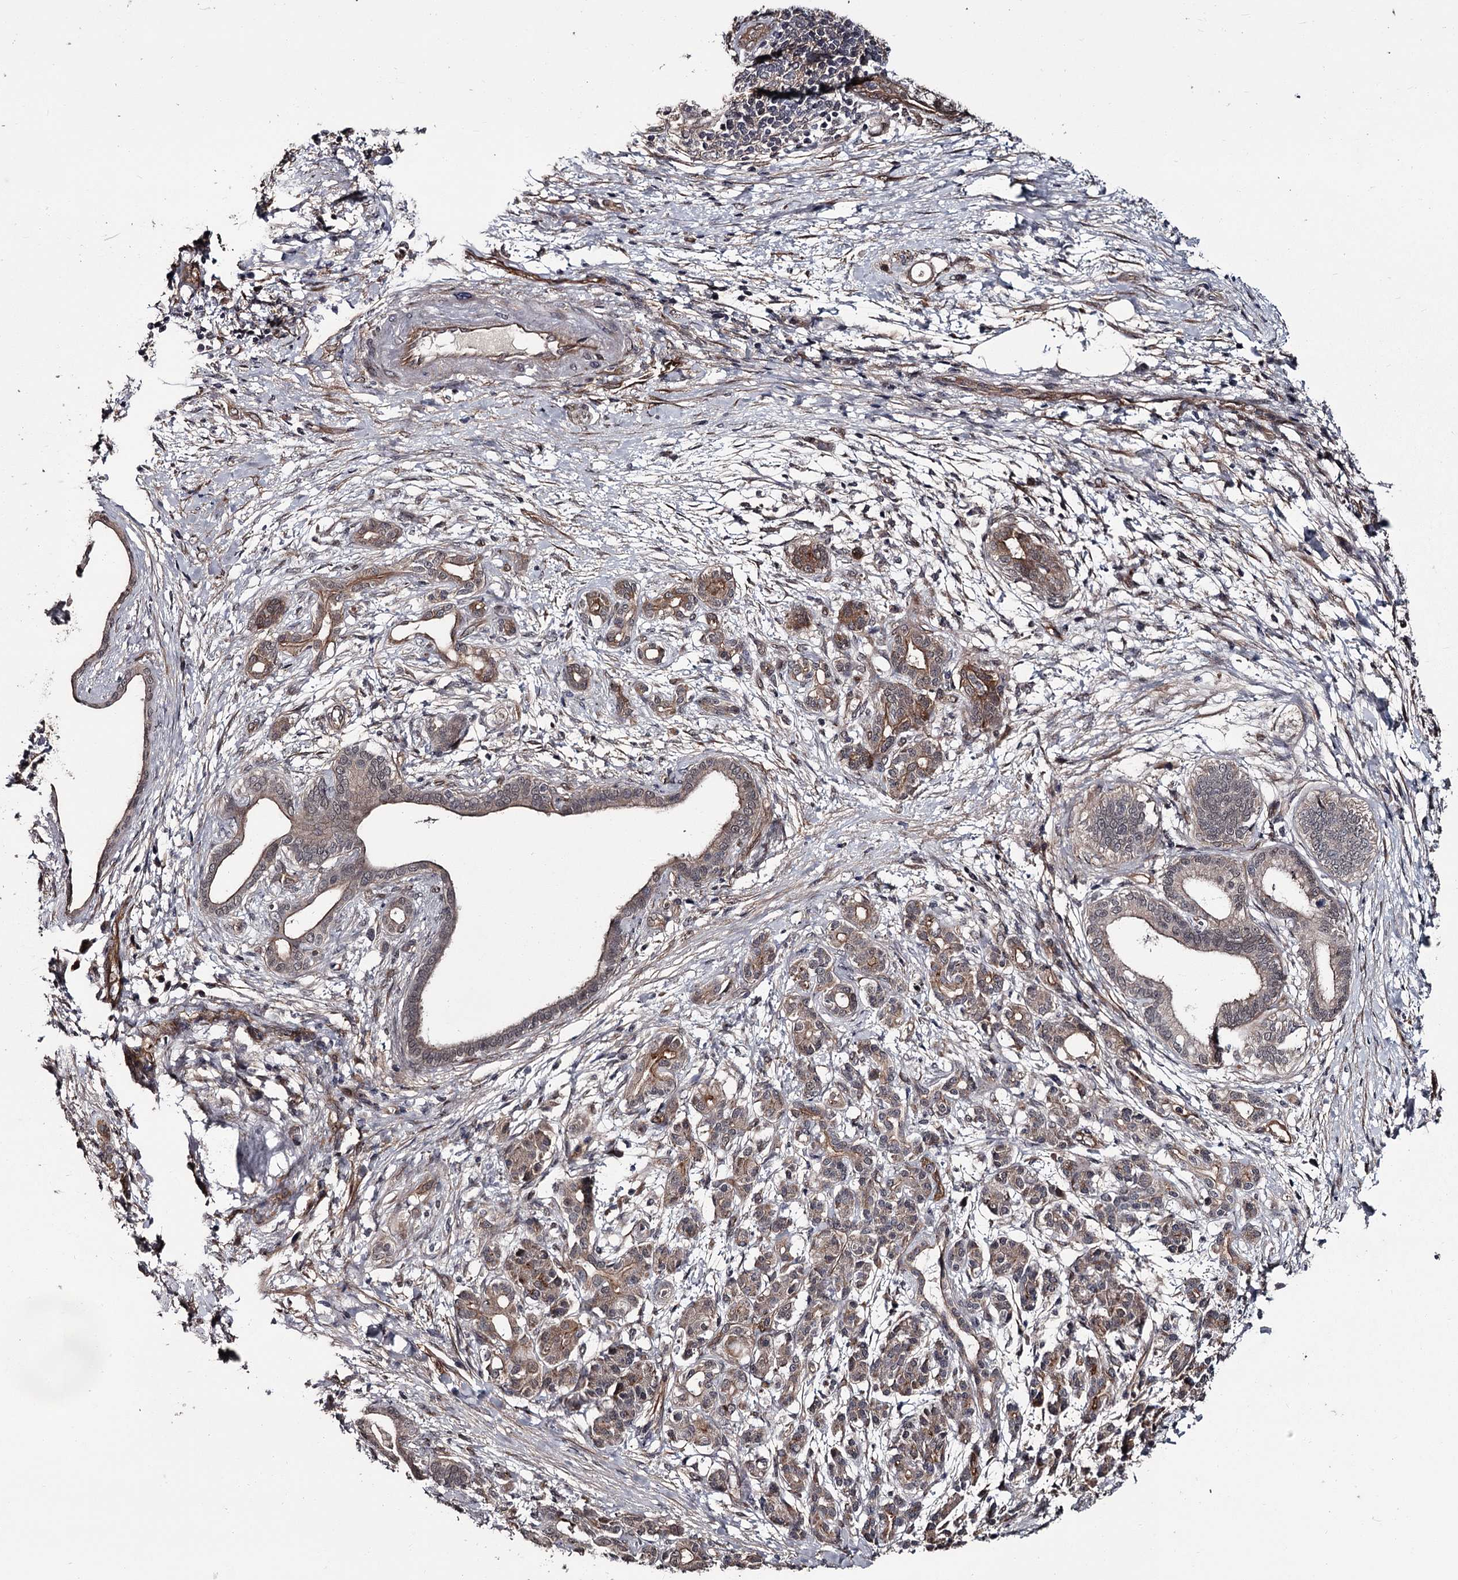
{"staining": {"intensity": "weak", "quantity": ">75%", "location": "cytoplasmic/membranous"}, "tissue": "pancreatic cancer", "cell_type": "Tumor cells", "image_type": "cancer", "snomed": [{"axis": "morphology", "description": "Adenocarcinoma, NOS"}, {"axis": "topography", "description": "Pancreas"}], "caption": "Immunohistochemistry of pancreatic cancer exhibits low levels of weak cytoplasmic/membranous expression in approximately >75% of tumor cells. (Stains: DAB in brown, nuclei in blue, Microscopy: brightfield microscopy at high magnification).", "gene": "CDC42EP2", "patient": {"sex": "female", "age": 55}}